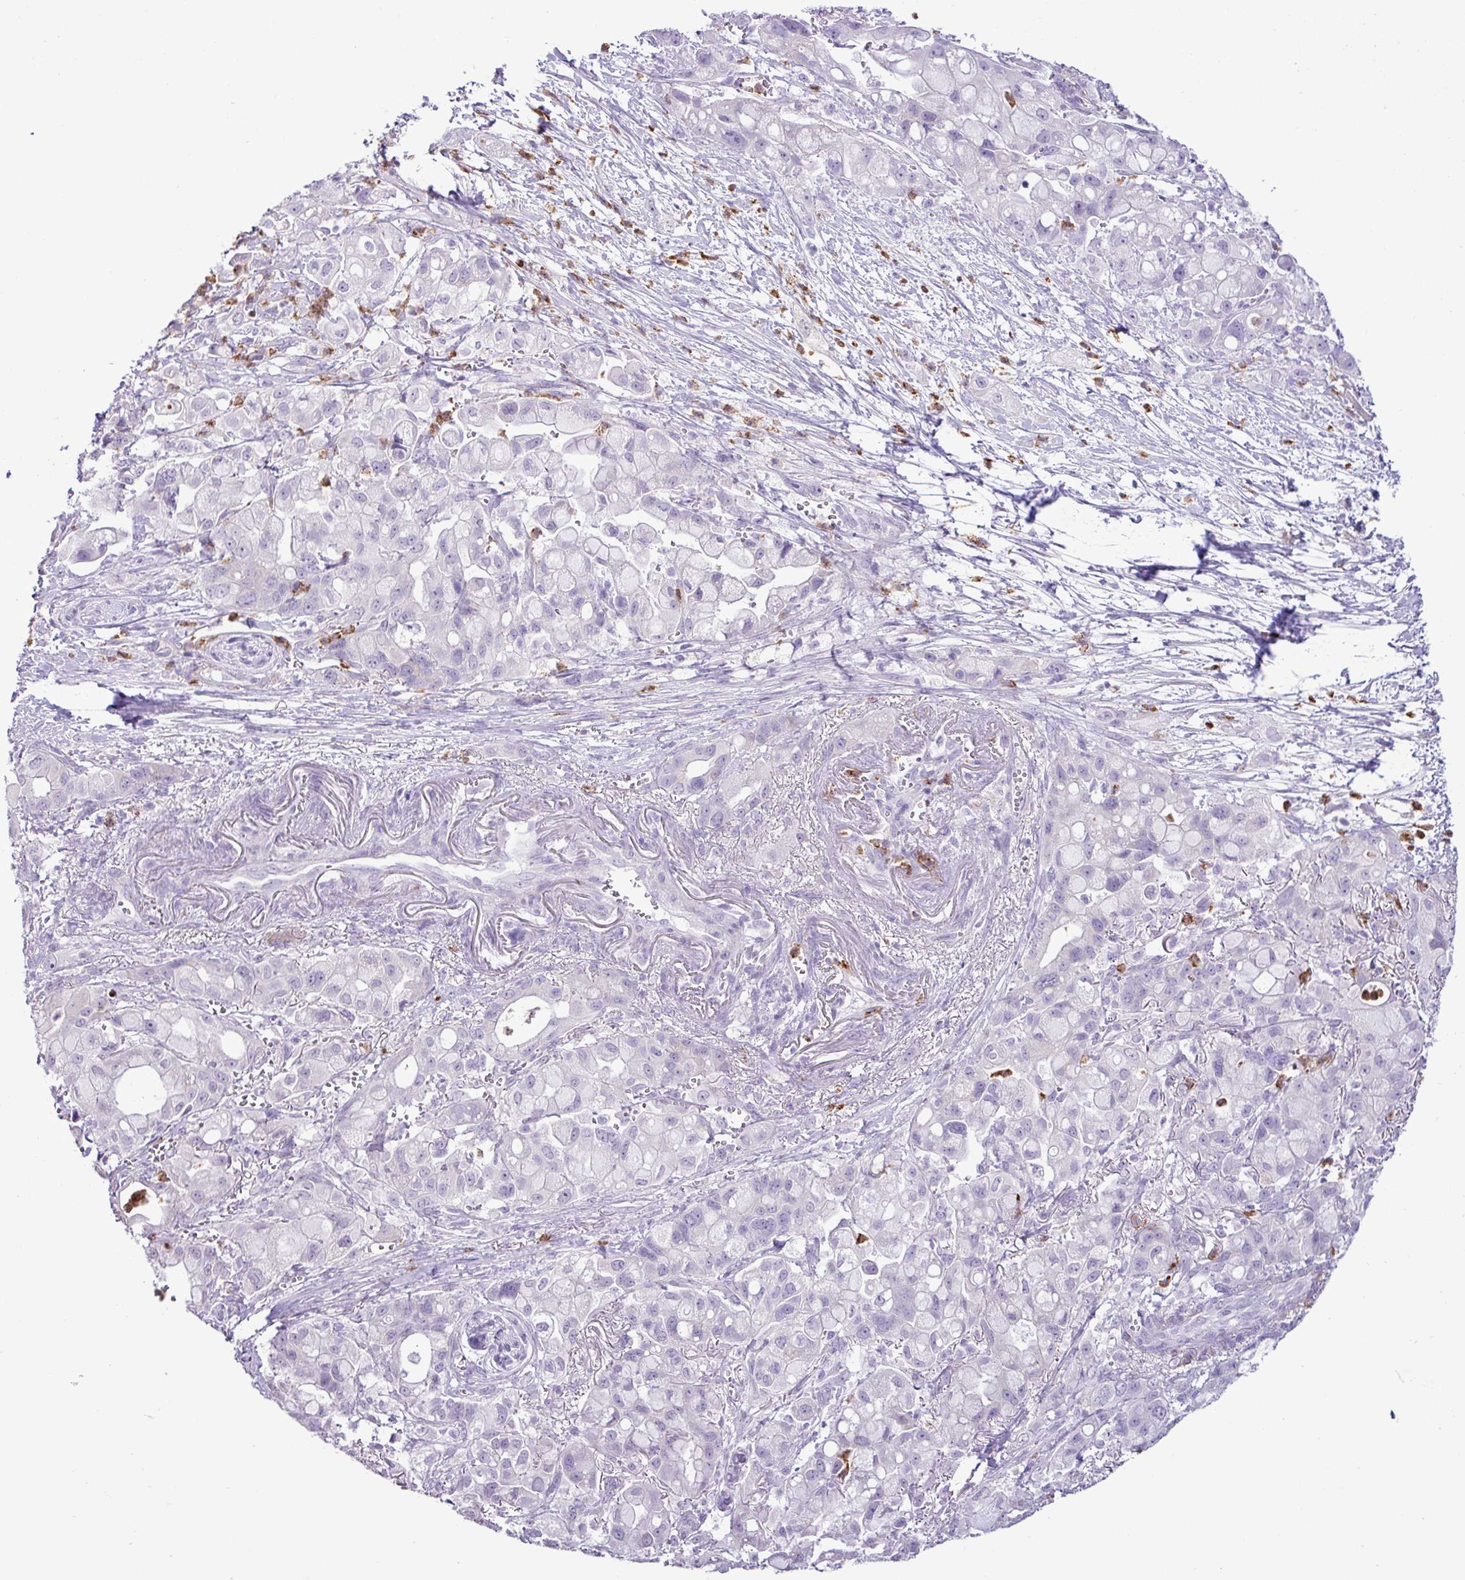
{"staining": {"intensity": "negative", "quantity": "none", "location": "none"}, "tissue": "pancreatic cancer", "cell_type": "Tumor cells", "image_type": "cancer", "snomed": [{"axis": "morphology", "description": "Adenocarcinoma, NOS"}, {"axis": "topography", "description": "Pancreas"}], "caption": "Immunohistochemistry (IHC) histopathology image of neoplastic tissue: adenocarcinoma (pancreatic) stained with DAB (3,3'-diaminobenzidine) displays no significant protein positivity in tumor cells. (DAB IHC visualized using brightfield microscopy, high magnification).", "gene": "ZSCAN5A", "patient": {"sex": "male", "age": 68}}